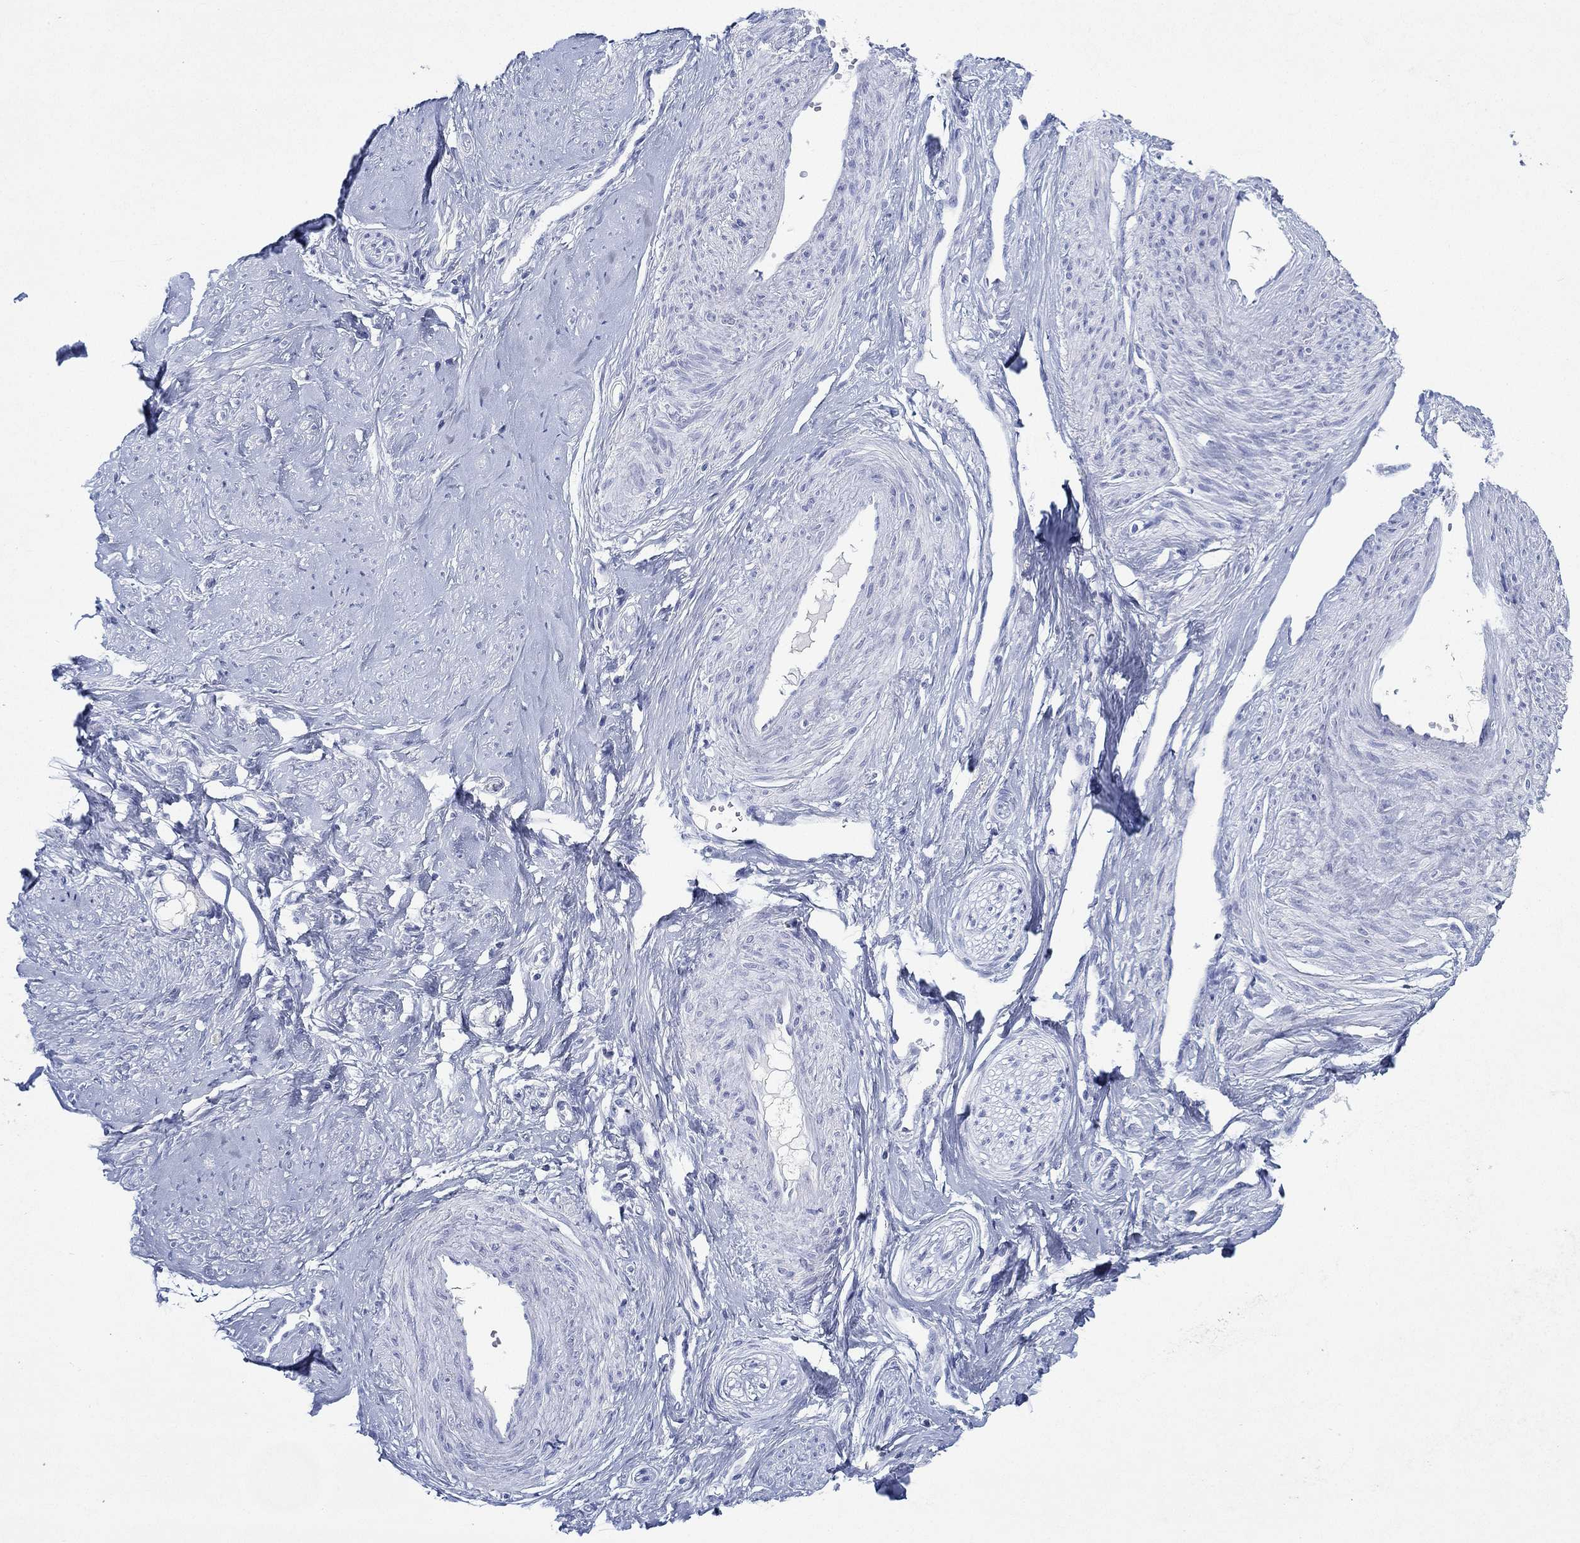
{"staining": {"intensity": "negative", "quantity": "none", "location": "none"}, "tissue": "smooth muscle", "cell_type": "Smooth muscle cells", "image_type": "normal", "snomed": [{"axis": "morphology", "description": "Normal tissue, NOS"}, {"axis": "topography", "description": "Smooth muscle"}], "caption": "This photomicrograph is of normal smooth muscle stained with IHC to label a protein in brown with the nuclei are counter-stained blue. There is no staining in smooth muscle cells. (DAB (3,3'-diaminobenzidine) IHC visualized using brightfield microscopy, high magnification).", "gene": "PAX9", "patient": {"sex": "female", "age": 48}}